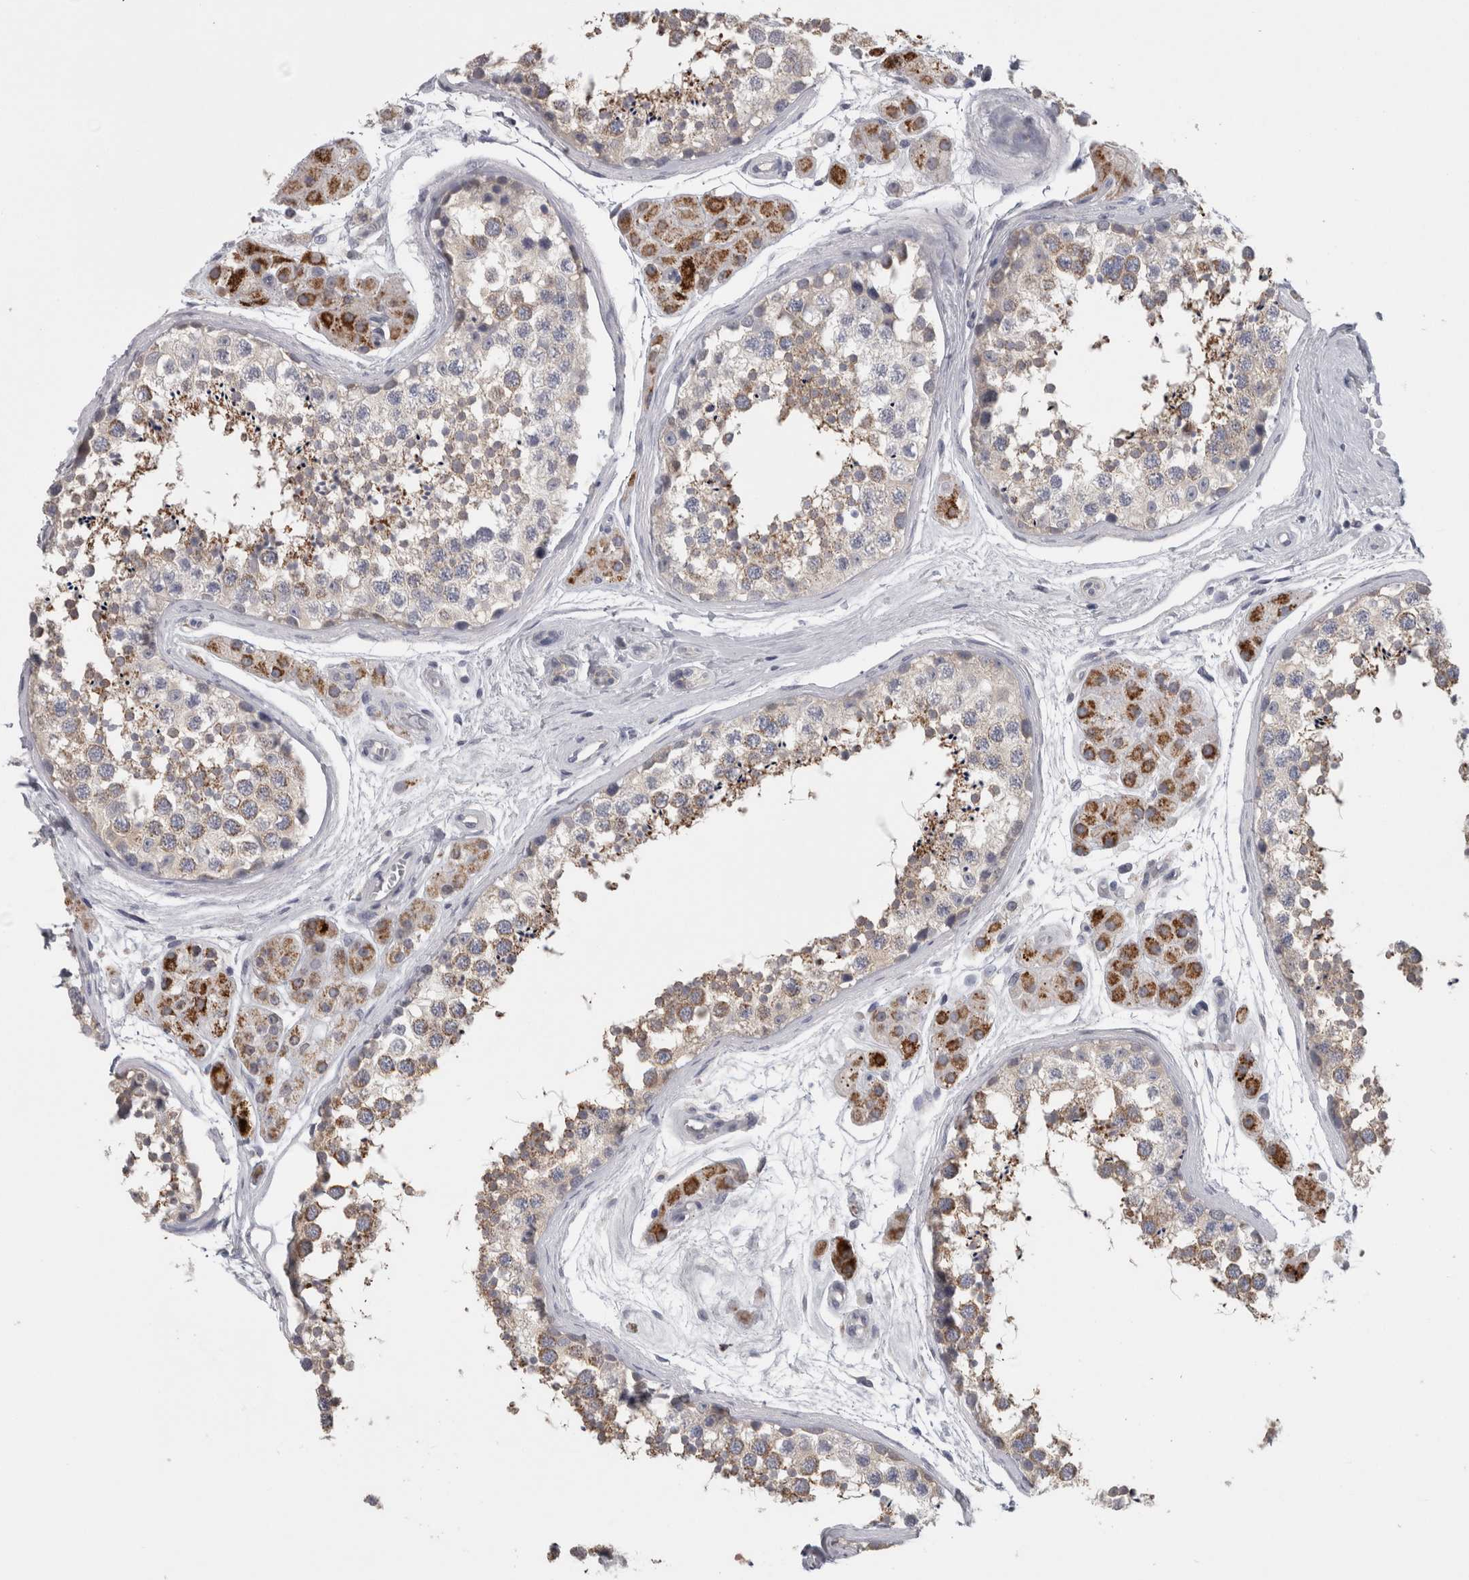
{"staining": {"intensity": "moderate", "quantity": "25%-75%", "location": "cytoplasmic/membranous"}, "tissue": "testis", "cell_type": "Cells in seminiferous ducts", "image_type": "normal", "snomed": [{"axis": "morphology", "description": "Normal tissue, NOS"}, {"axis": "topography", "description": "Testis"}], "caption": "Protein expression by immunohistochemistry demonstrates moderate cytoplasmic/membranous staining in approximately 25%-75% of cells in seminiferous ducts in benign testis.", "gene": "TCAP", "patient": {"sex": "male", "age": 56}}